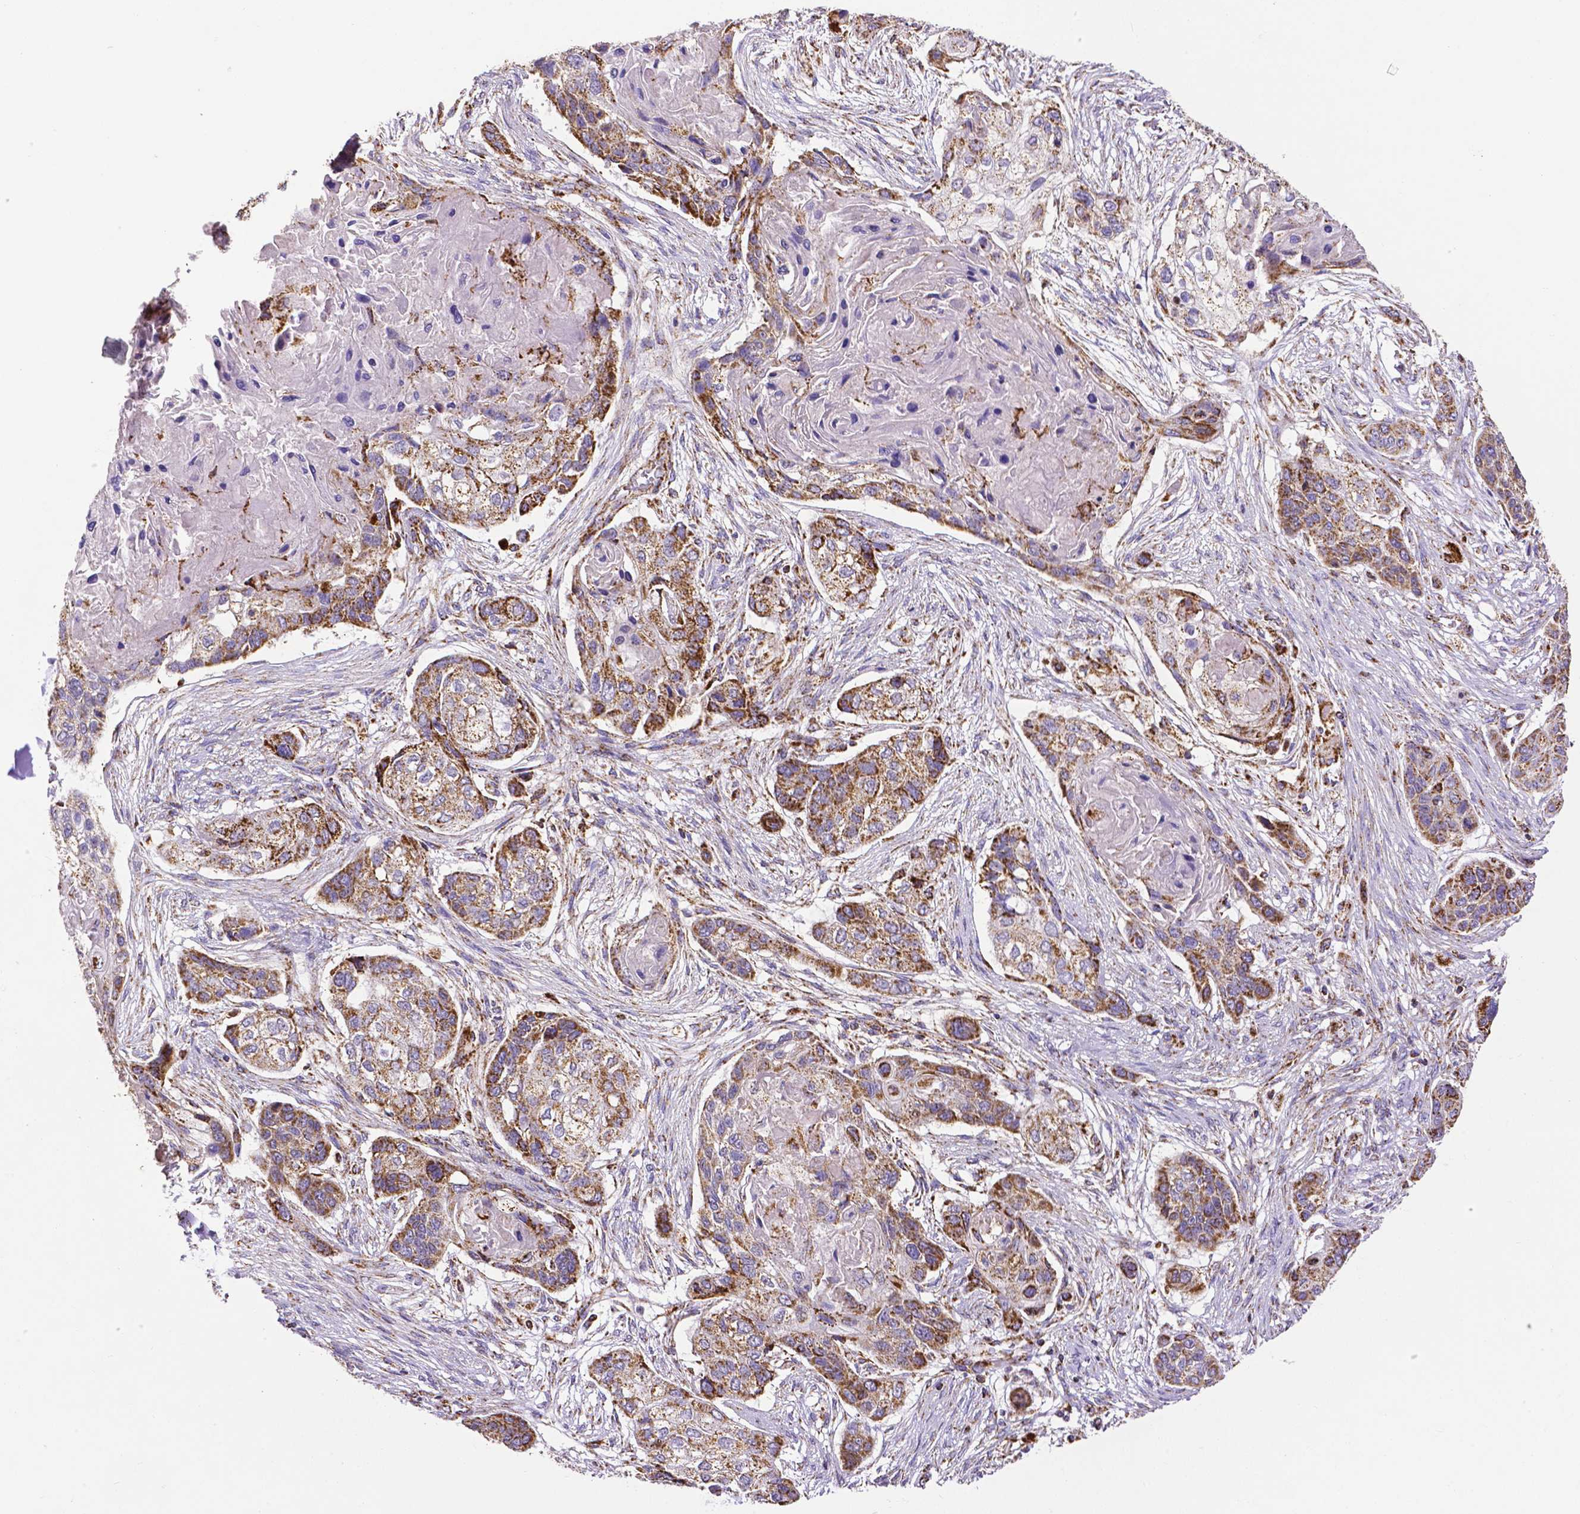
{"staining": {"intensity": "moderate", "quantity": ">75%", "location": "cytoplasmic/membranous"}, "tissue": "lung cancer", "cell_type": "Tumor cells", "image_type": "cancer", "snomed": [{"axis": "morphology", "description": "Squamous cell carcinoma, NOS"}, {"axis": "topography", "description": "Lung"}], "caption": "Human lung cancer stained with a protein marker shows moderate staining in tumor cells.", "gene": "MACC1", "patient": {"sex": "male", "age": 69}}